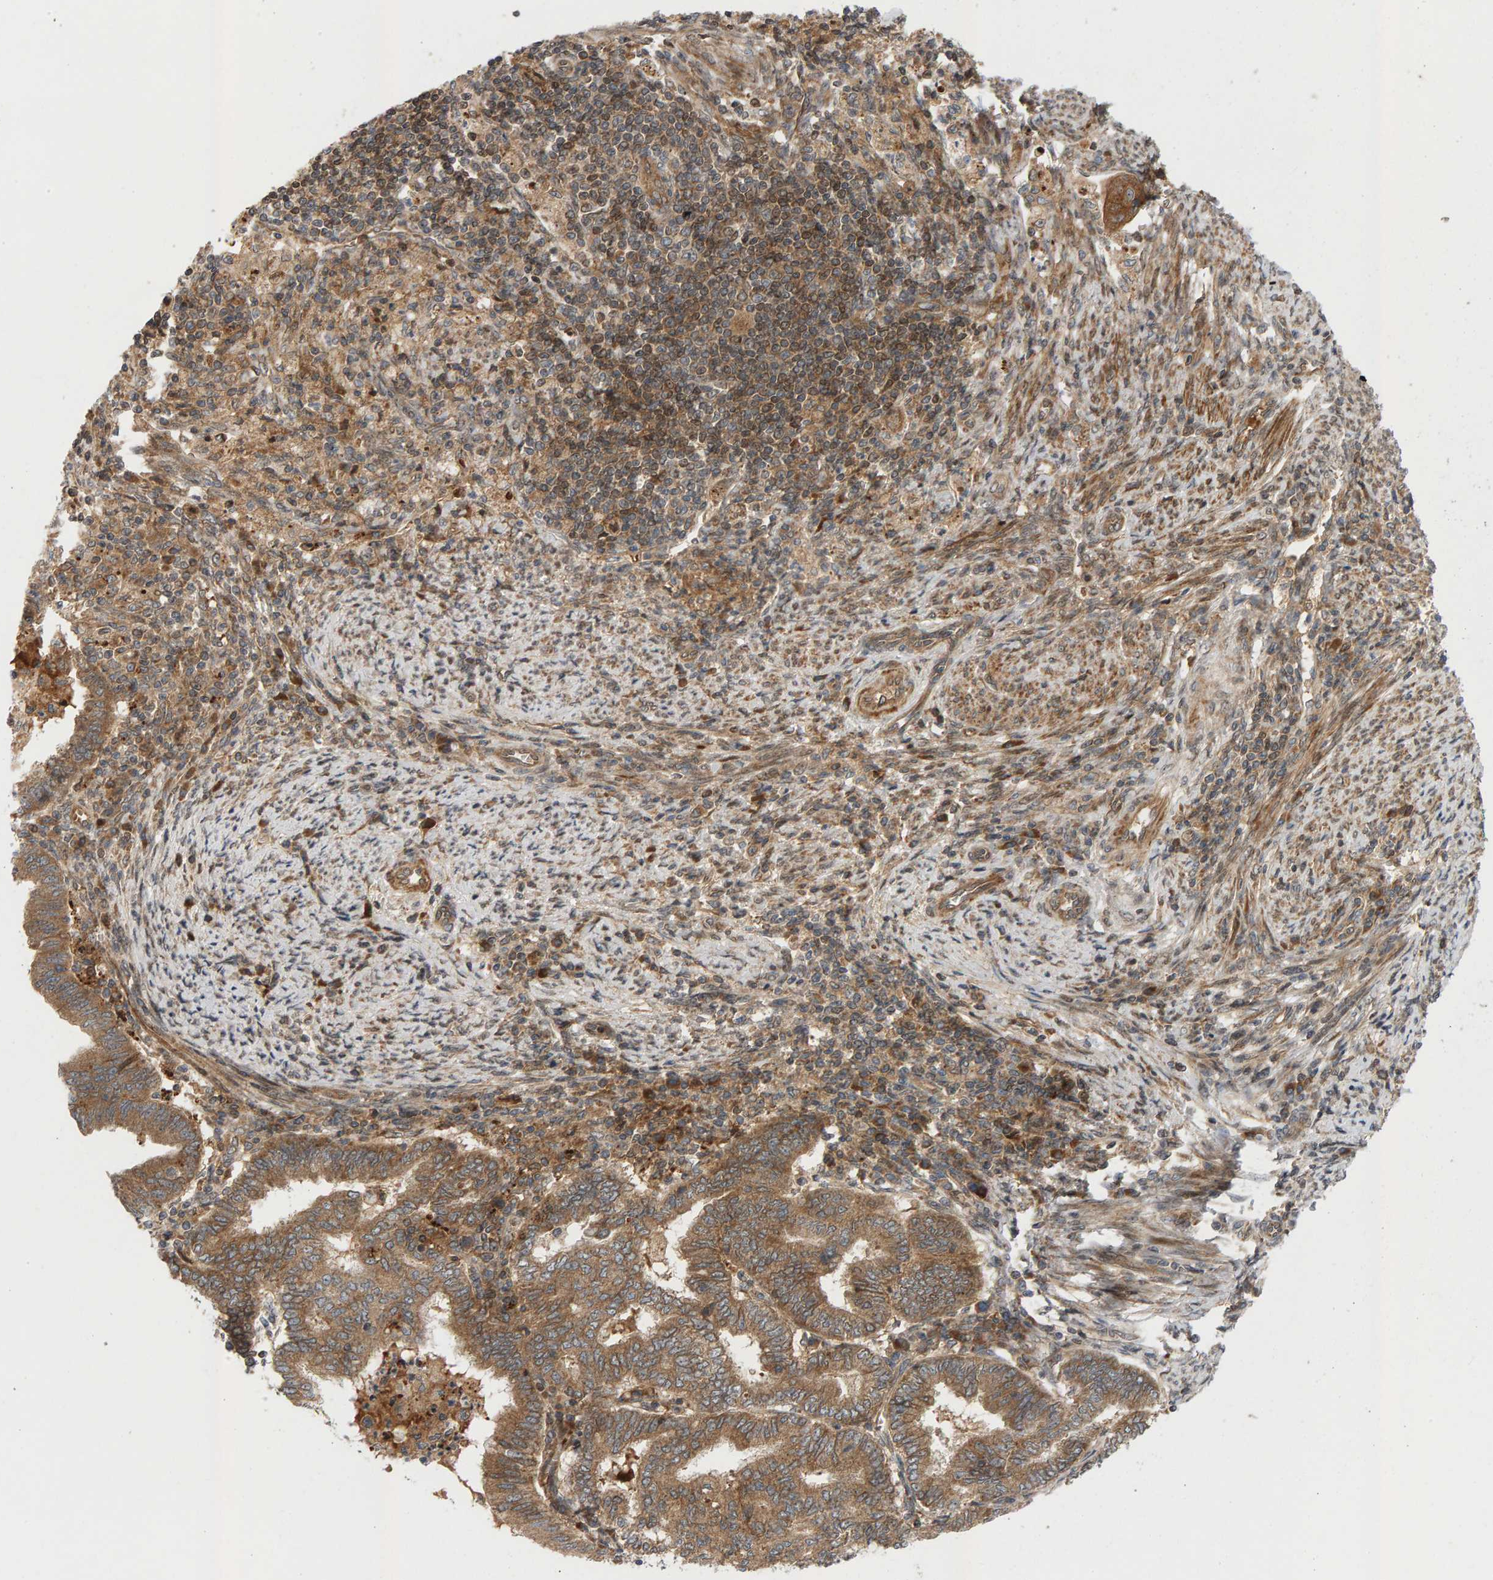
{"staining": {"intensity": "moderate", "quantity": ">75%", "location": "cytoplasmic/membranous"}, "tissue": "endometrial cancer", "cell_type": "Tumor cells", "image_type": "cancer", "snomed": [{"axis": "morphology", "description": "Polyp, NOS"}, {"axis": "morphology", "description": "Adenocarcinoma, NOS"}, {"axis": "morphology", "description": "Adenoma, NOS"}, {"axis": "topography", "description": "Endometrium"}], "caption": "High-magnification brightfield microscopy of adenoma (endometrial) stained with DAB (brown) and counterstained with hematoxylin (blue). tumor cells exhibit moderate cytoplasmic/membranous positivity is identified in about>75% of cells.", "gene": "BAHCC1", "patient": {"sex": "female", "age": 79}}